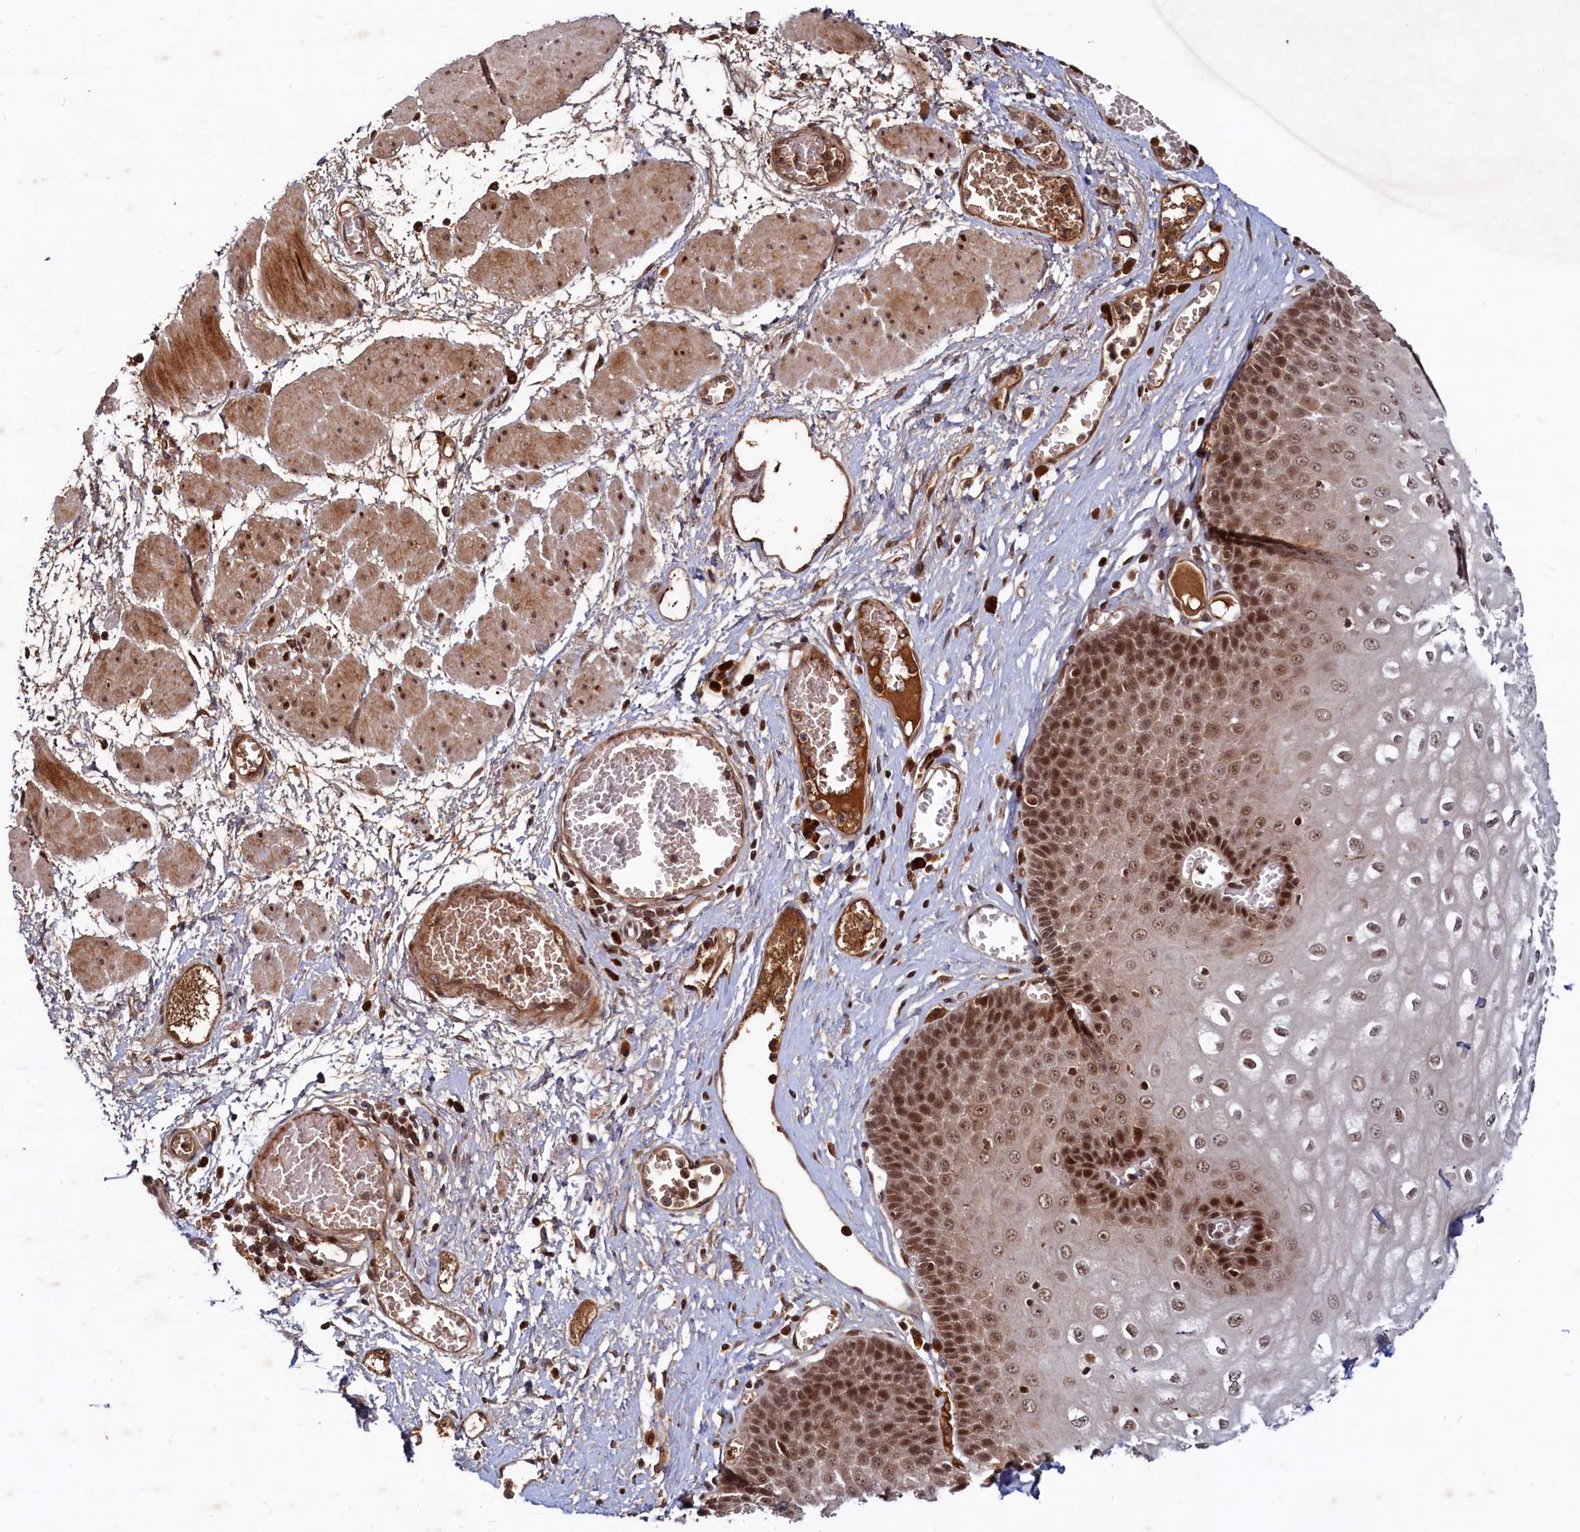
{"staining": {"intensity": "moderate", "quantity": ">75%", "location": "nuclear"}, "tissue": "esophagus", "cell_type": "Squamous epithelial cells", "image_type": "normal", "snomed": [{"axis": "morphology", "description": "Normal tissue, NOS"}, {"axis": "topography", "description": "Esophagus"}], "caption": "Approximately >75% of squamous epithelial cells in benign esophagus show moderate nuclear protein positivity as visualized by brown immunohistochemical staining.", "gene": "TRAPPC4", "patient": {"sex": "male", "age": 60}}